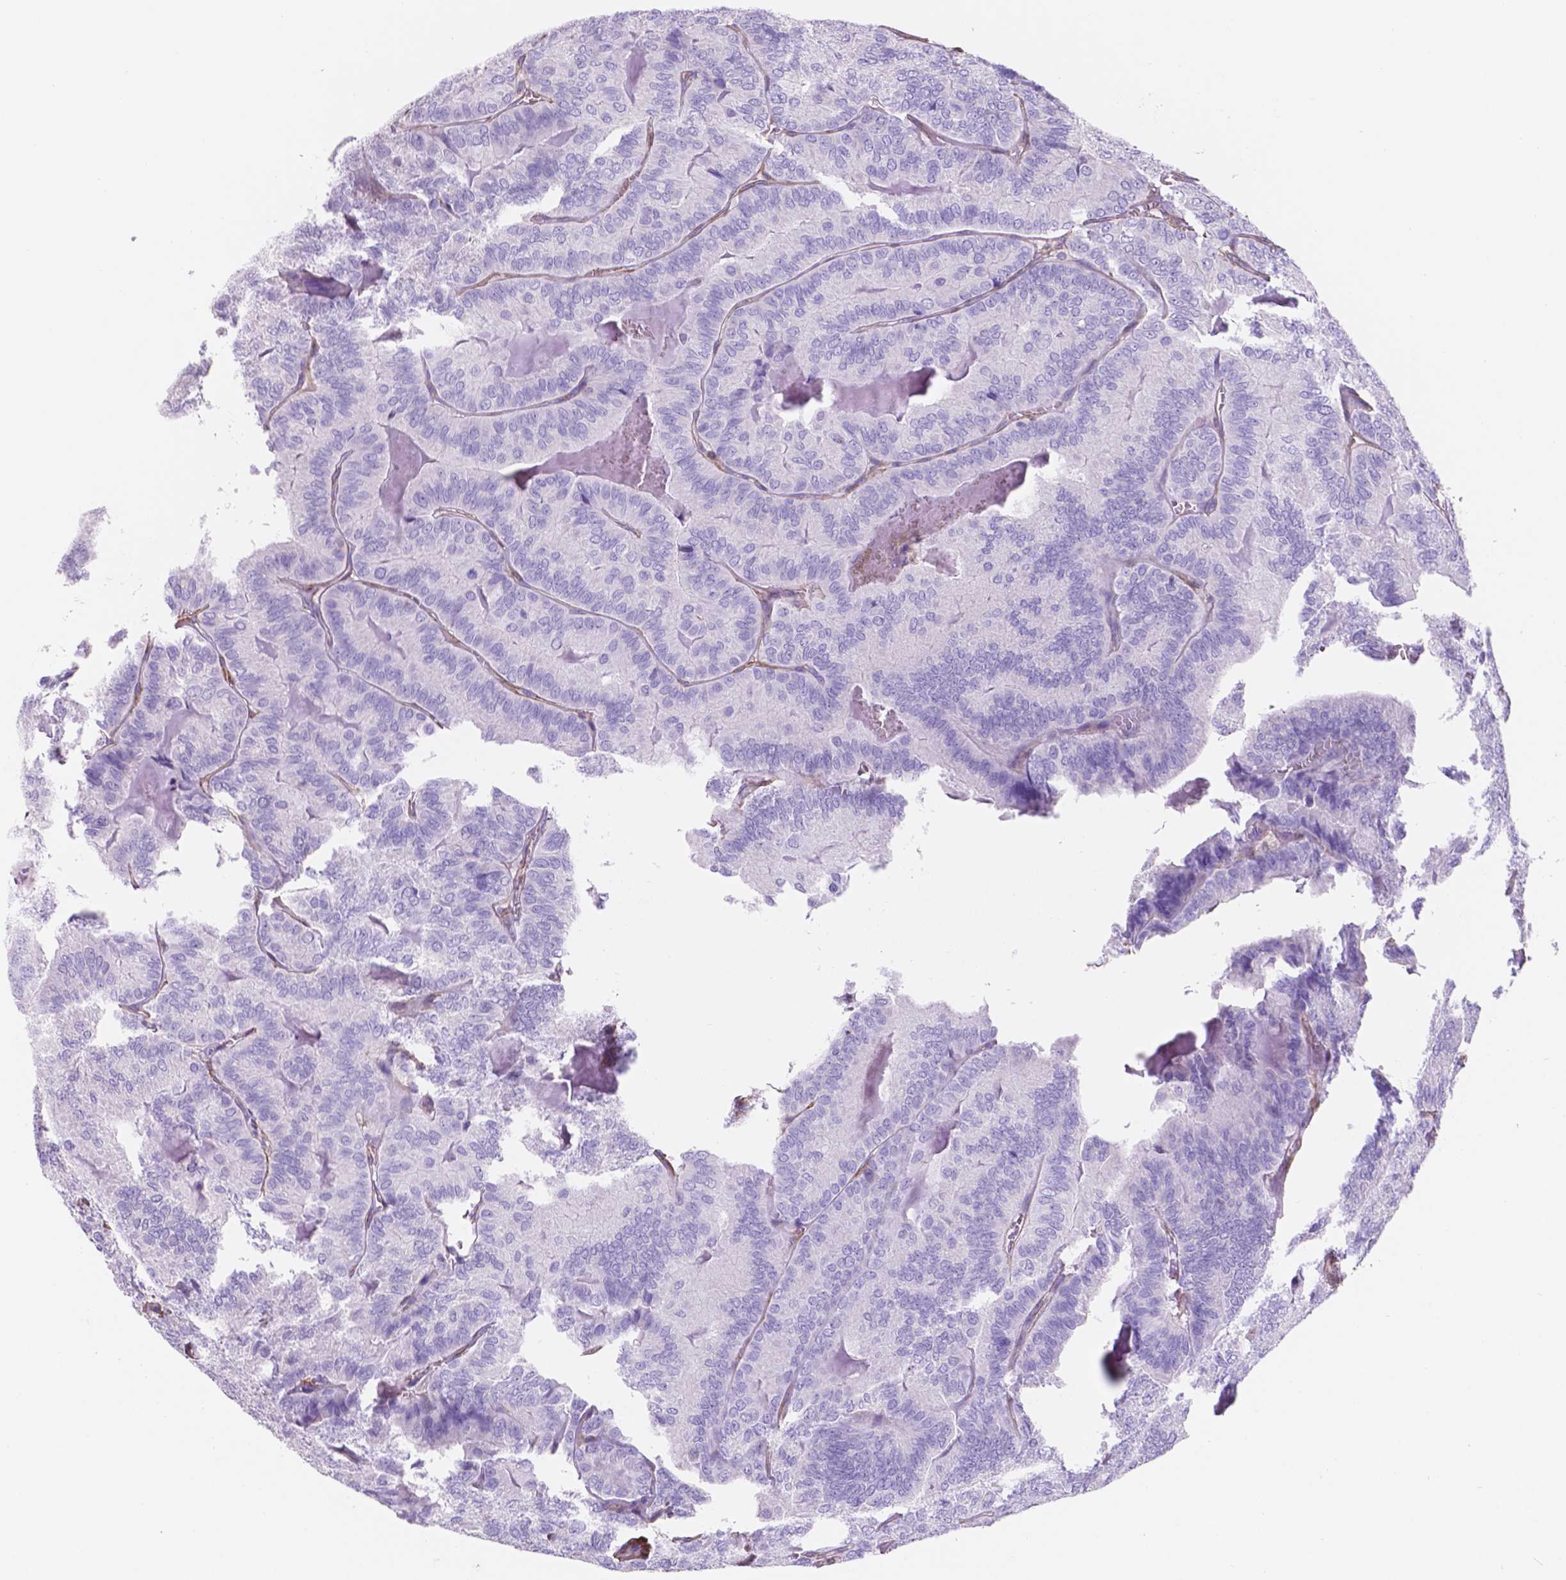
{"staining": {"intensity": "negative", "quantity": "none", "location": "none"}, "tissue": "thyroid cancer", "cell_type": "Tumor cells", "image_type": "cancer", "snomed": [{"axis": "morphology", "description": "Papillary adenocarcinoma, NOS"}, {"axis": "topography", "description": "Thyroid gland"}], "caption": "This is a image of IHC staining of thyroid papillary adenocarcinoma, which shows no expression in tumor cells.", "gene": "TOR2A", "patient": {"sex": "female", "age": 75}}